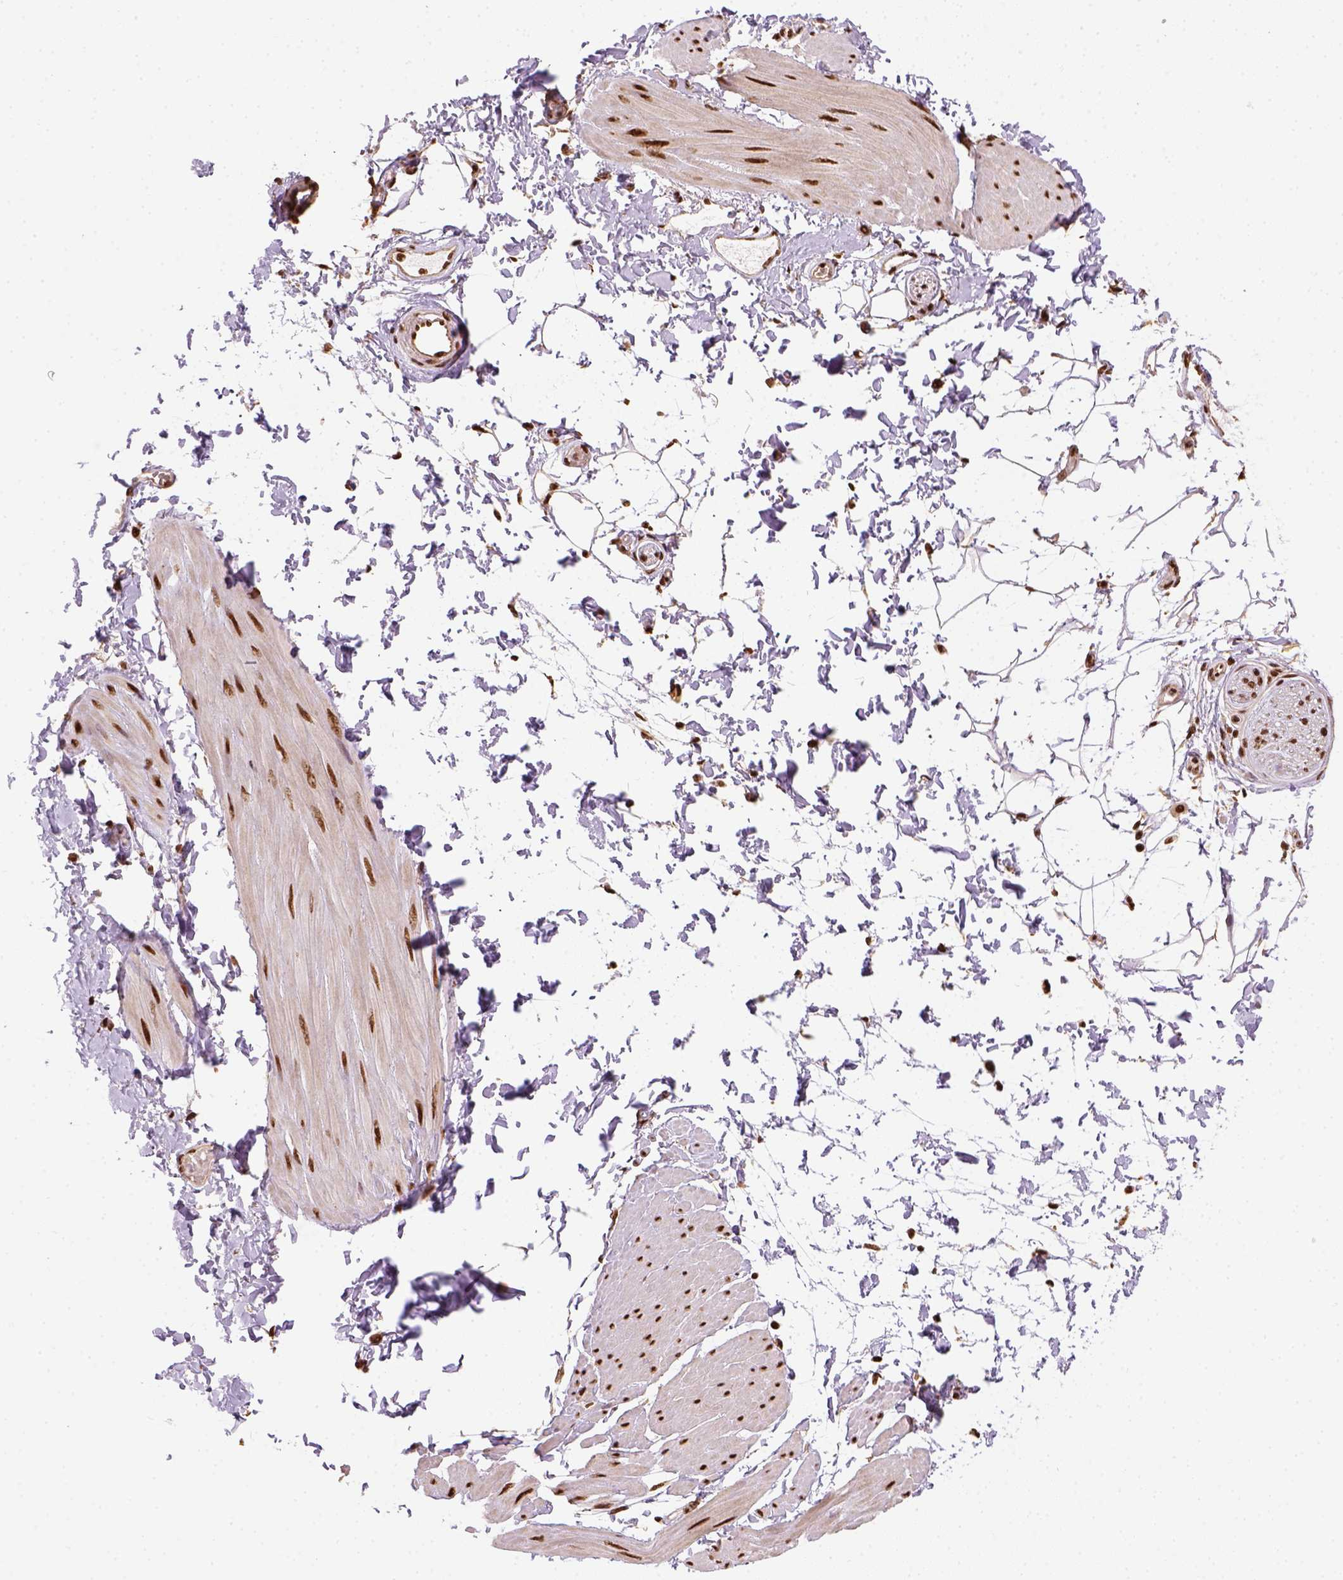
{"staining": {"intensity": "strong", "quantity": ">75%", "location": "nuclear"}, "tissue": "adipose tissue", "cell_type": "Adipocytes", "image_type": "normal", "snomed": [{"axis": "morphology", "description": "Normal tissue, NOS"}, {"axis": "topography", "description": "Smooth muscle"}, {"axis": "topography", "description": "Peripheral nerve tissue"}], "caption": "Adipose tissue stained with DAB (3,3'-diaminobenzidine) immunohistochemistry exhibits high levels of strong nuclear staining in about >75% of adipocytes. (brown staining indicates protein expression, while blue staining denotes nuclei).", "gene": "CCAR1", "patient": {"sex": "male", "age": 58}}